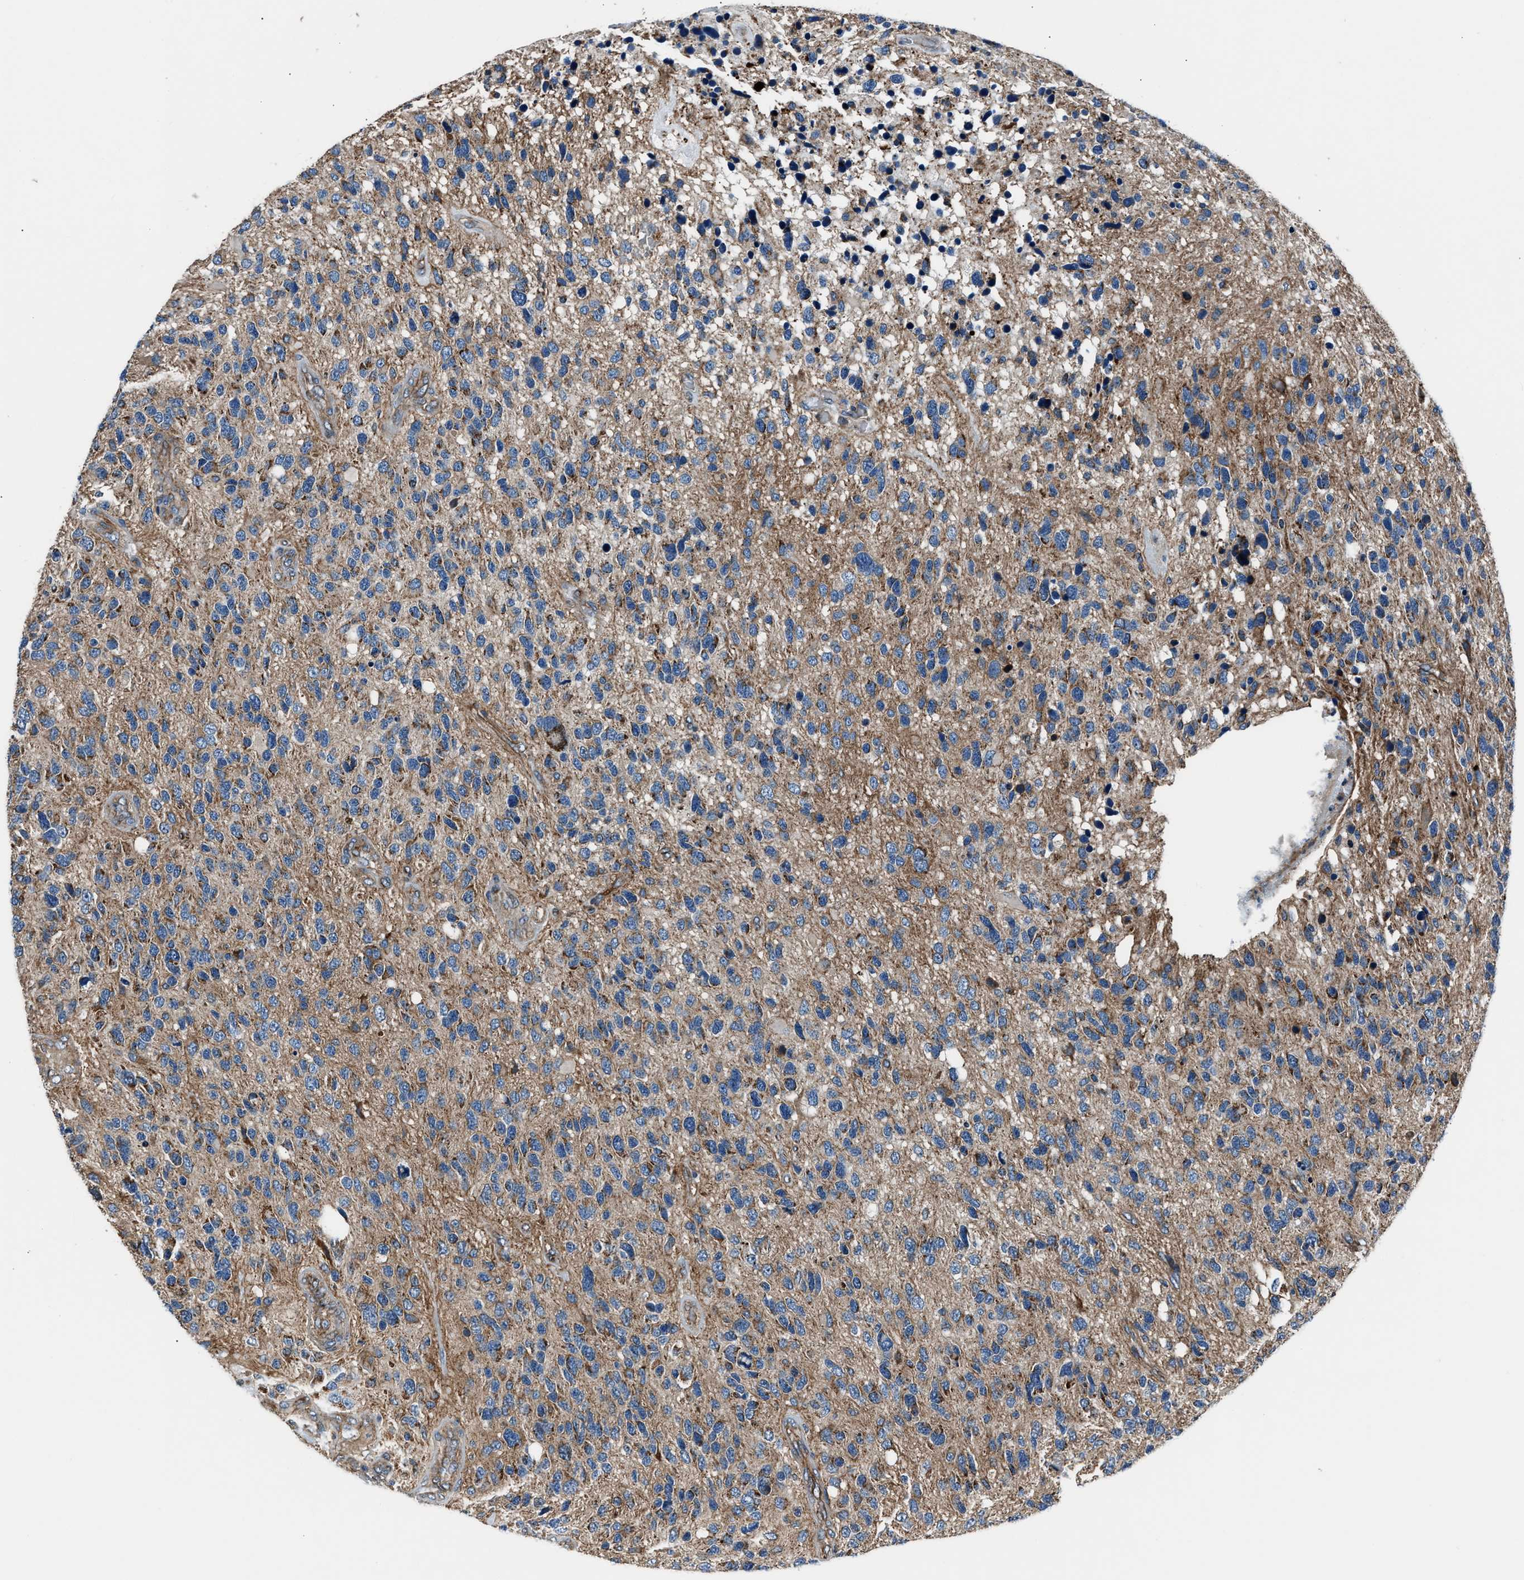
{"staining": {"intensity": "weak", "quantity": "25%-75%", "location": "cytoplasmic/membranous"}, "tissue": "glioma", "cell_type": "Tumor cells", "image_type": "cancer", "snomed": [{"axis": "morphology", "description": "Glioma, malignant, High grade"}, {"axis": "topography", "description": "Brain"}], "caption": "Tumor cells display low levels of weak cytoplasmic/membranous expression in approximately 25%-75% of cells in human glioma. The staining was performed using DAB, with brown indicating positive protein expression. Nuclei are stained blue with hematoxylin.", "gene": "GGCT", "patient": {"sex": "female", "age": 58}}